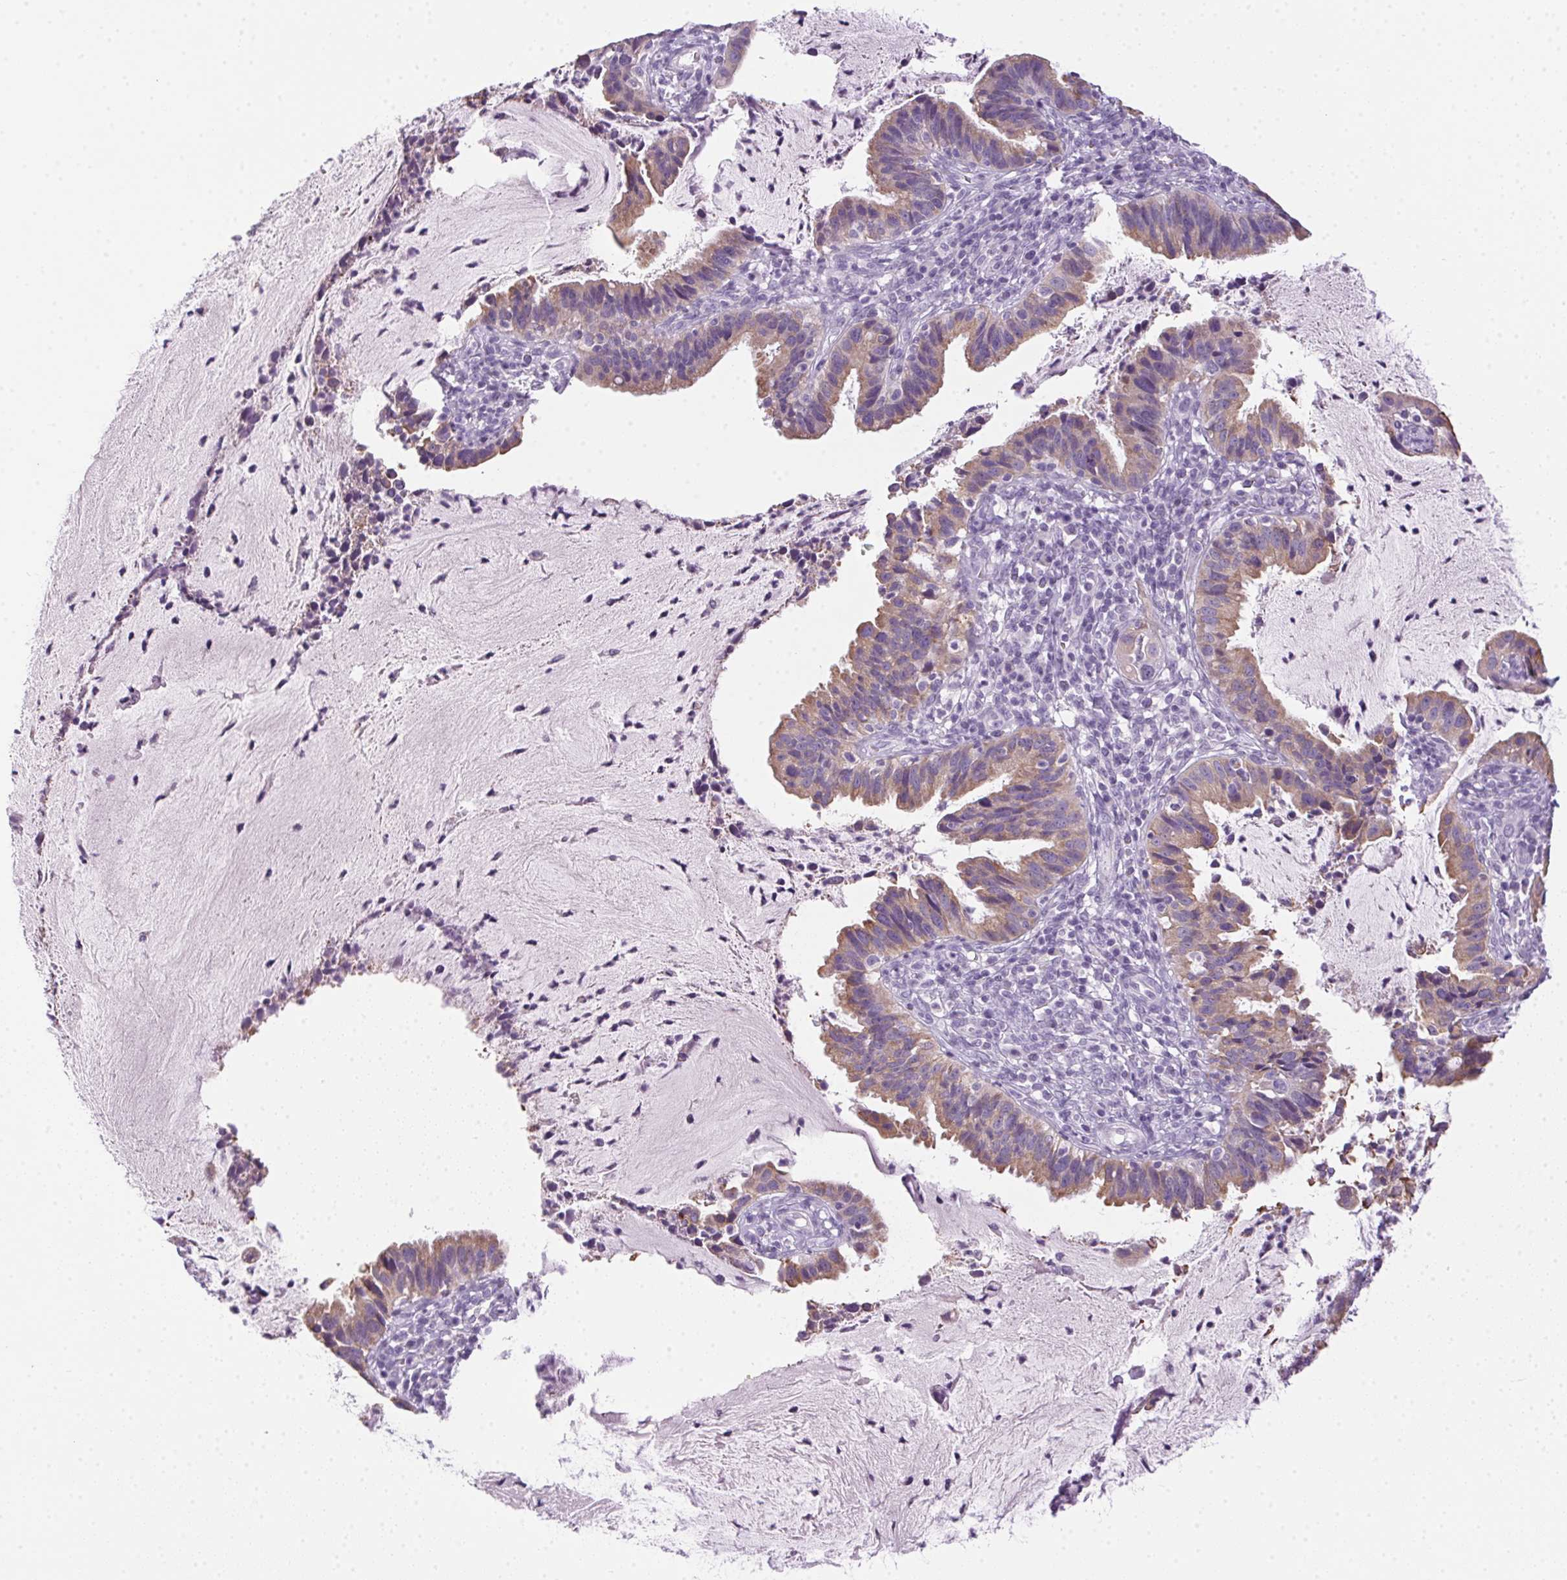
{"staining": {"intensity": "weak", "quantity": ">75%", "location": "cytoplasmic/membranous"}, "tissue": "cervical cancer", "cell_type": "Tumor cells", "image_type": "cancer", "snomed": [{"axis": "morphology", "description": "Adenocarcinoma, NOS"}, {"axis": "topography", "description": "Cervix"}], "caption": "Immunohistochemical staining of human adenocarcinoma (cervical) shows weak cytoplasmic/membranous protein expression in approximately >75% of tumor cells. (Brightfield microscopy of DAB IHC at high magnification).", "gene": "POPDC2", "patient": {"sex": "female", "age": 34}}